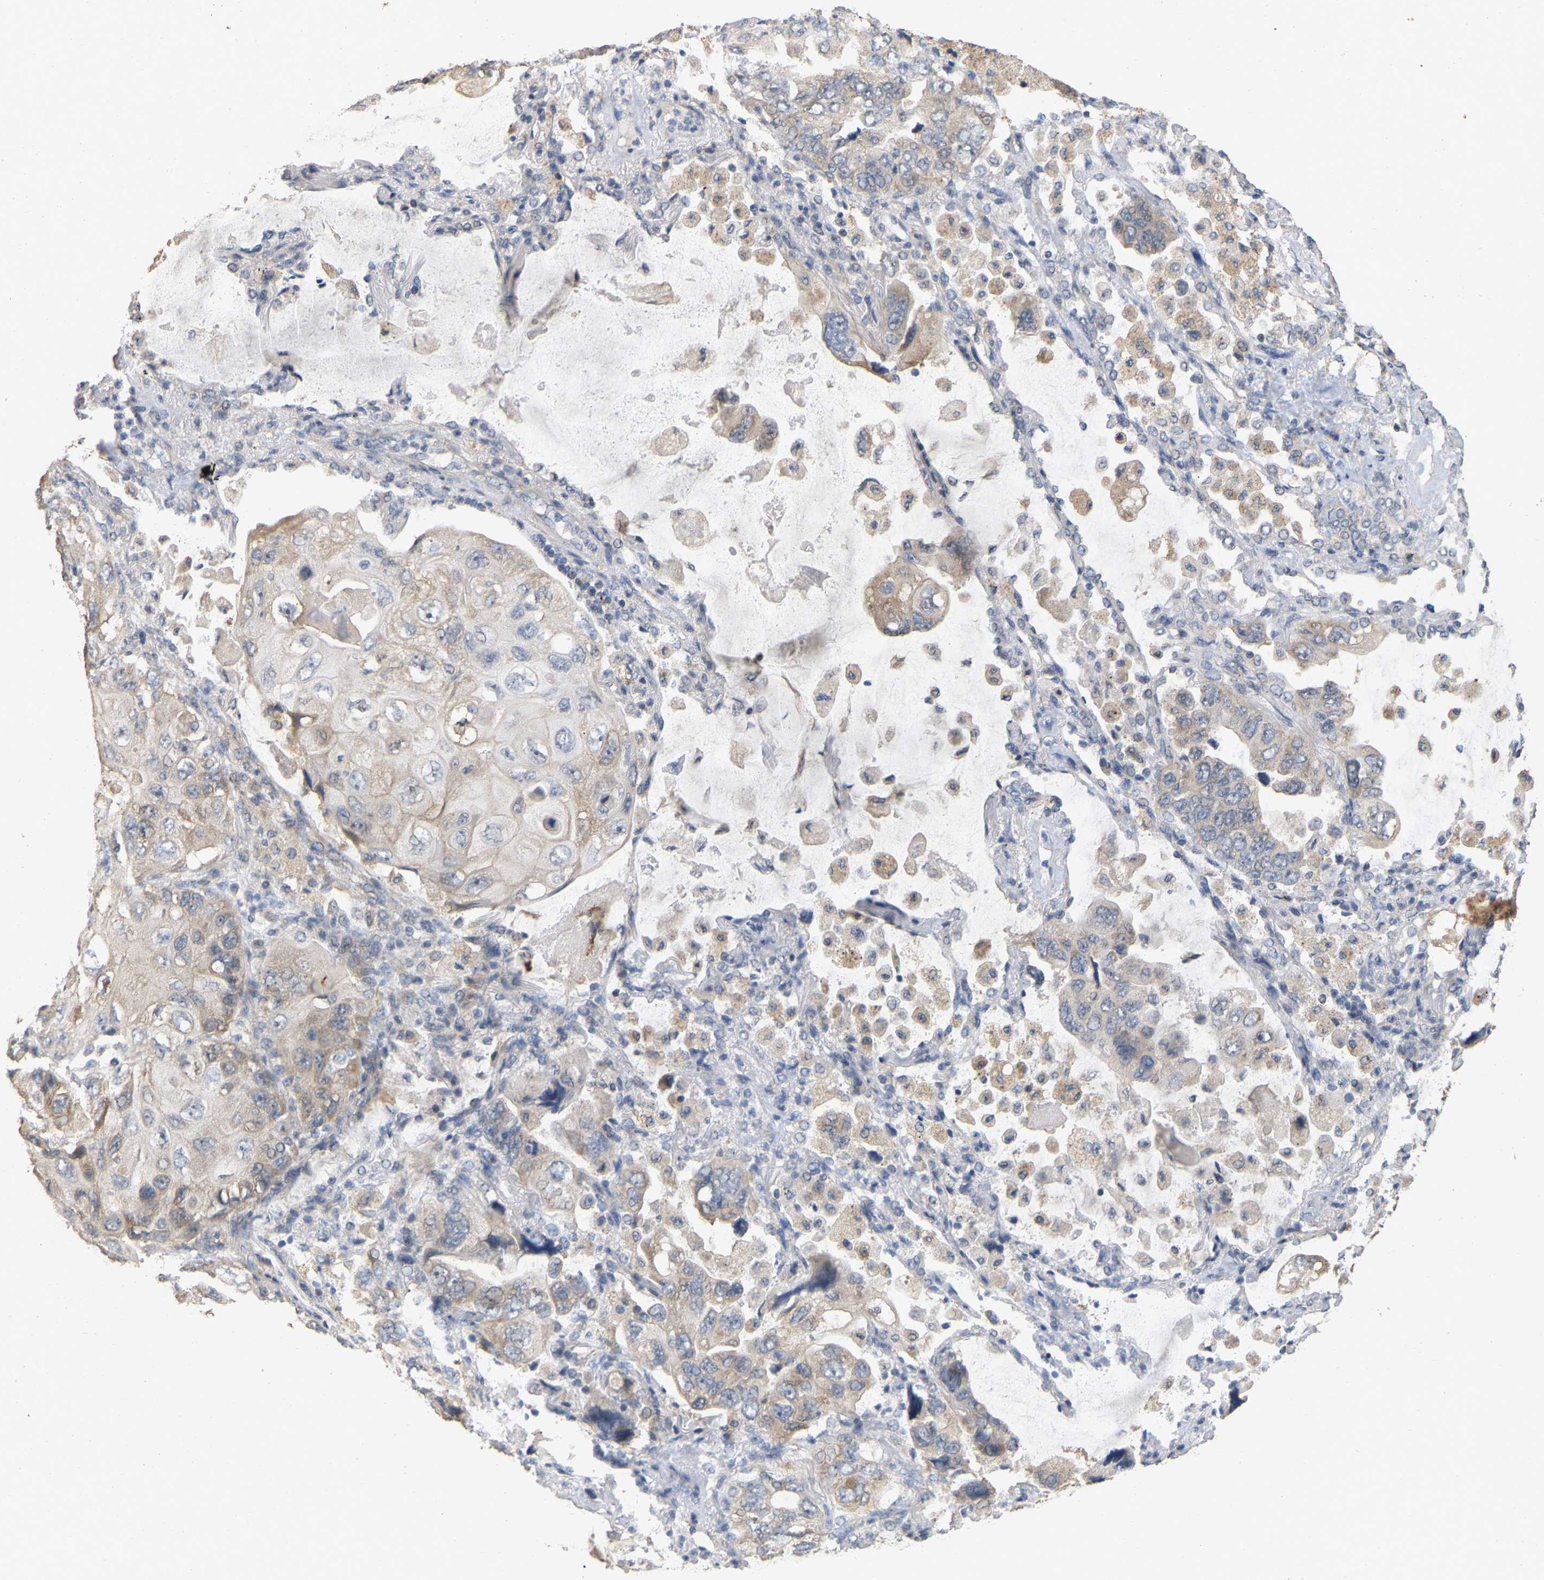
{"staining": {"intensity": "moderate", "quantity": ">75%", "location": "cytoplasmic/membranous"}, "tissue": "lung cancer", "cell_type": "Tumor cells", "image_type": "cancer", "snomed": [{"axis": "morphology", "description": "Squamous cell carcinoma, NOS"}, {"axis": "topography", "description": "Lung"}], "caption": "Lung cancer (squamous cell carcinoma) tissue exhibits moderate cytoplasmic/membranous expression in approximately >75% of tumor cells, visualized by immunohistochemistry.", "gene": "NCS1", "patient": {"sex": "female", "age": 73}}